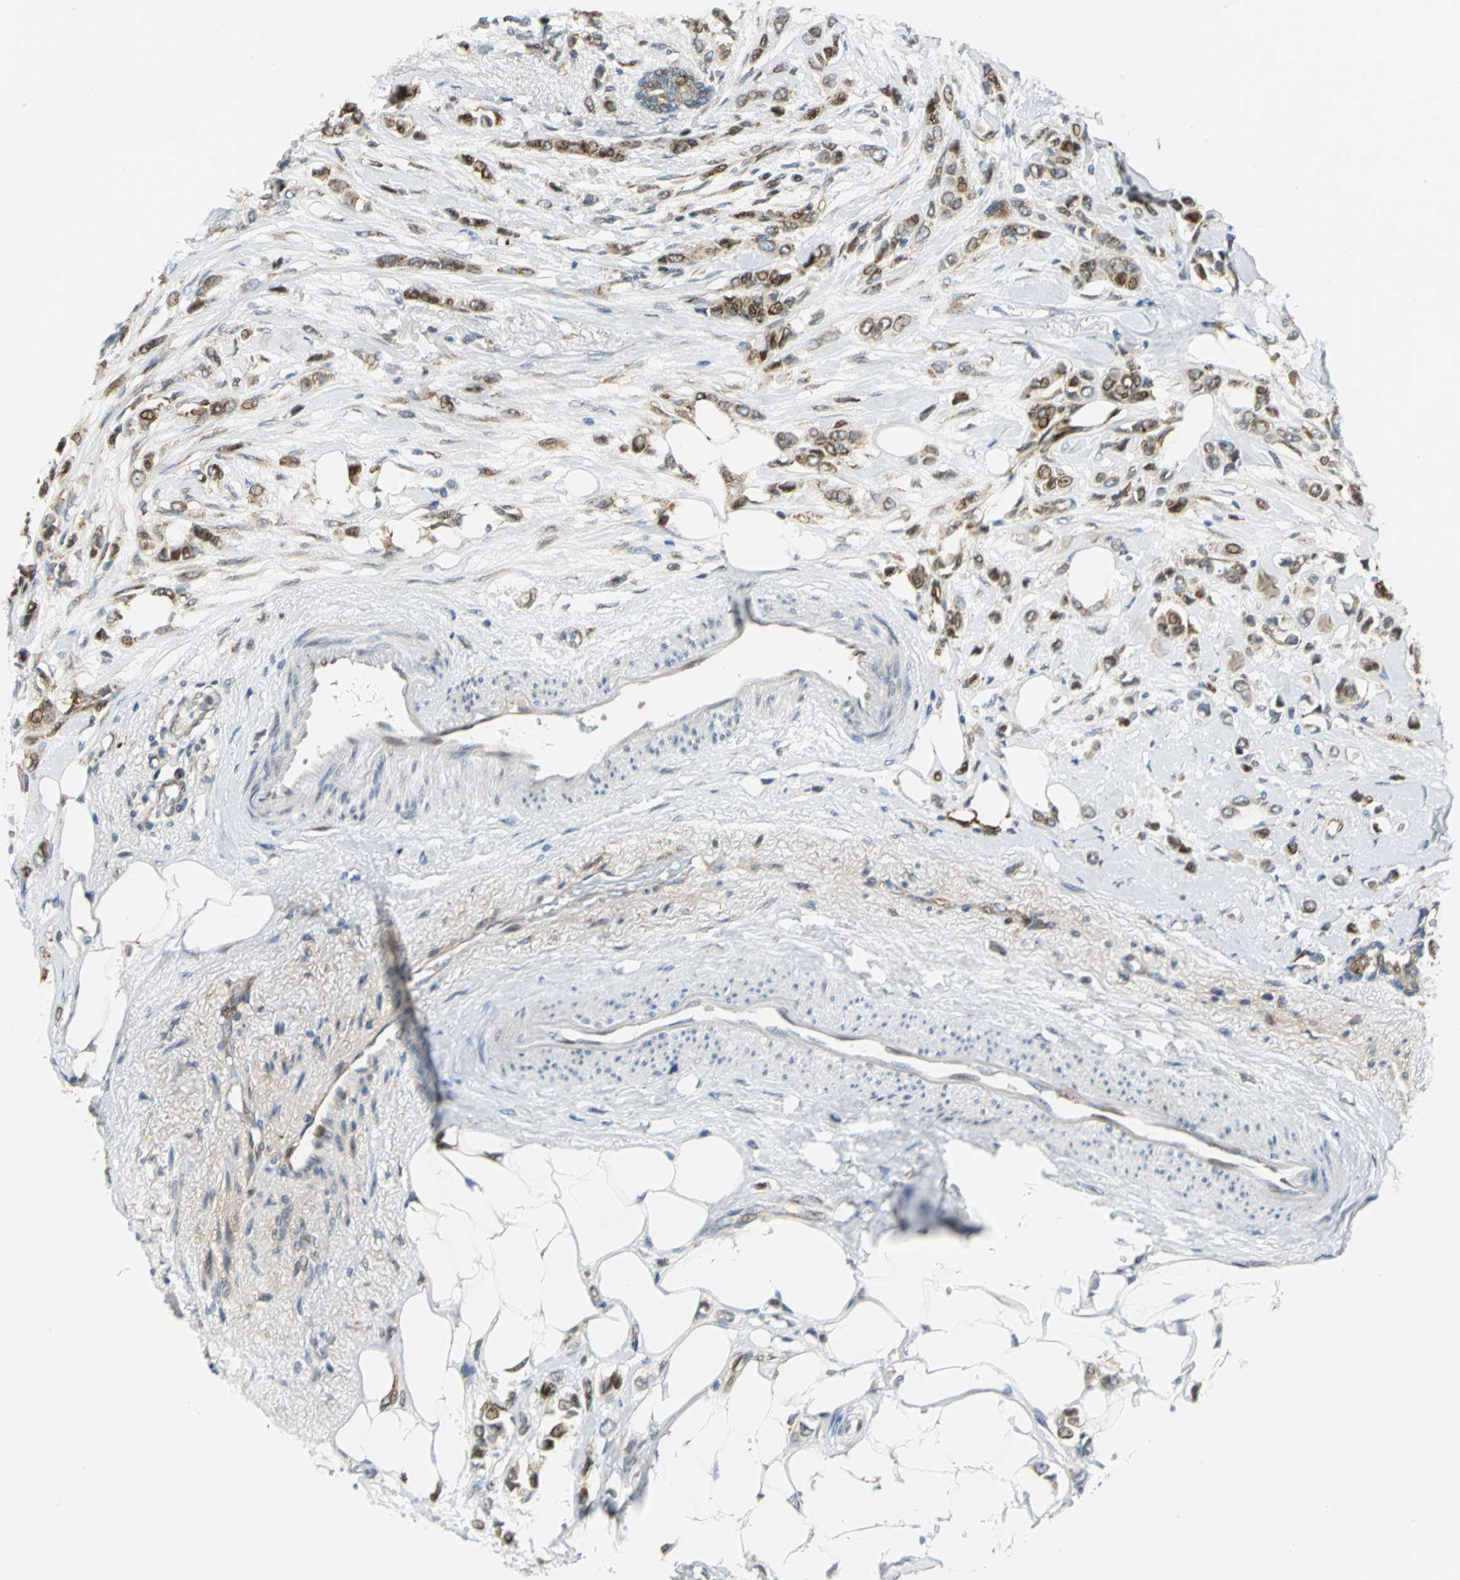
{"staining": {"intensity": "moderate", "quantity": ">75%", "location": "cytoplasmic/membranous,nuclear"}, "tissue": "breast cancer", "cell_type": "Tumor cells", "image_type": "cancer", "snomed": [{"axis": "morphology", "description": "Lobular carcinoma"}, {"axis": "topography", "description": "Breast"}], "caption": "Protein expression analysis of human breast lobular carcinoma reveals moderate cytoplasmic/membranous and nuclear staining in about >75% of tumor cells.", "gene": "YBX1", "patient": {"sex": "female", "age": 51}}